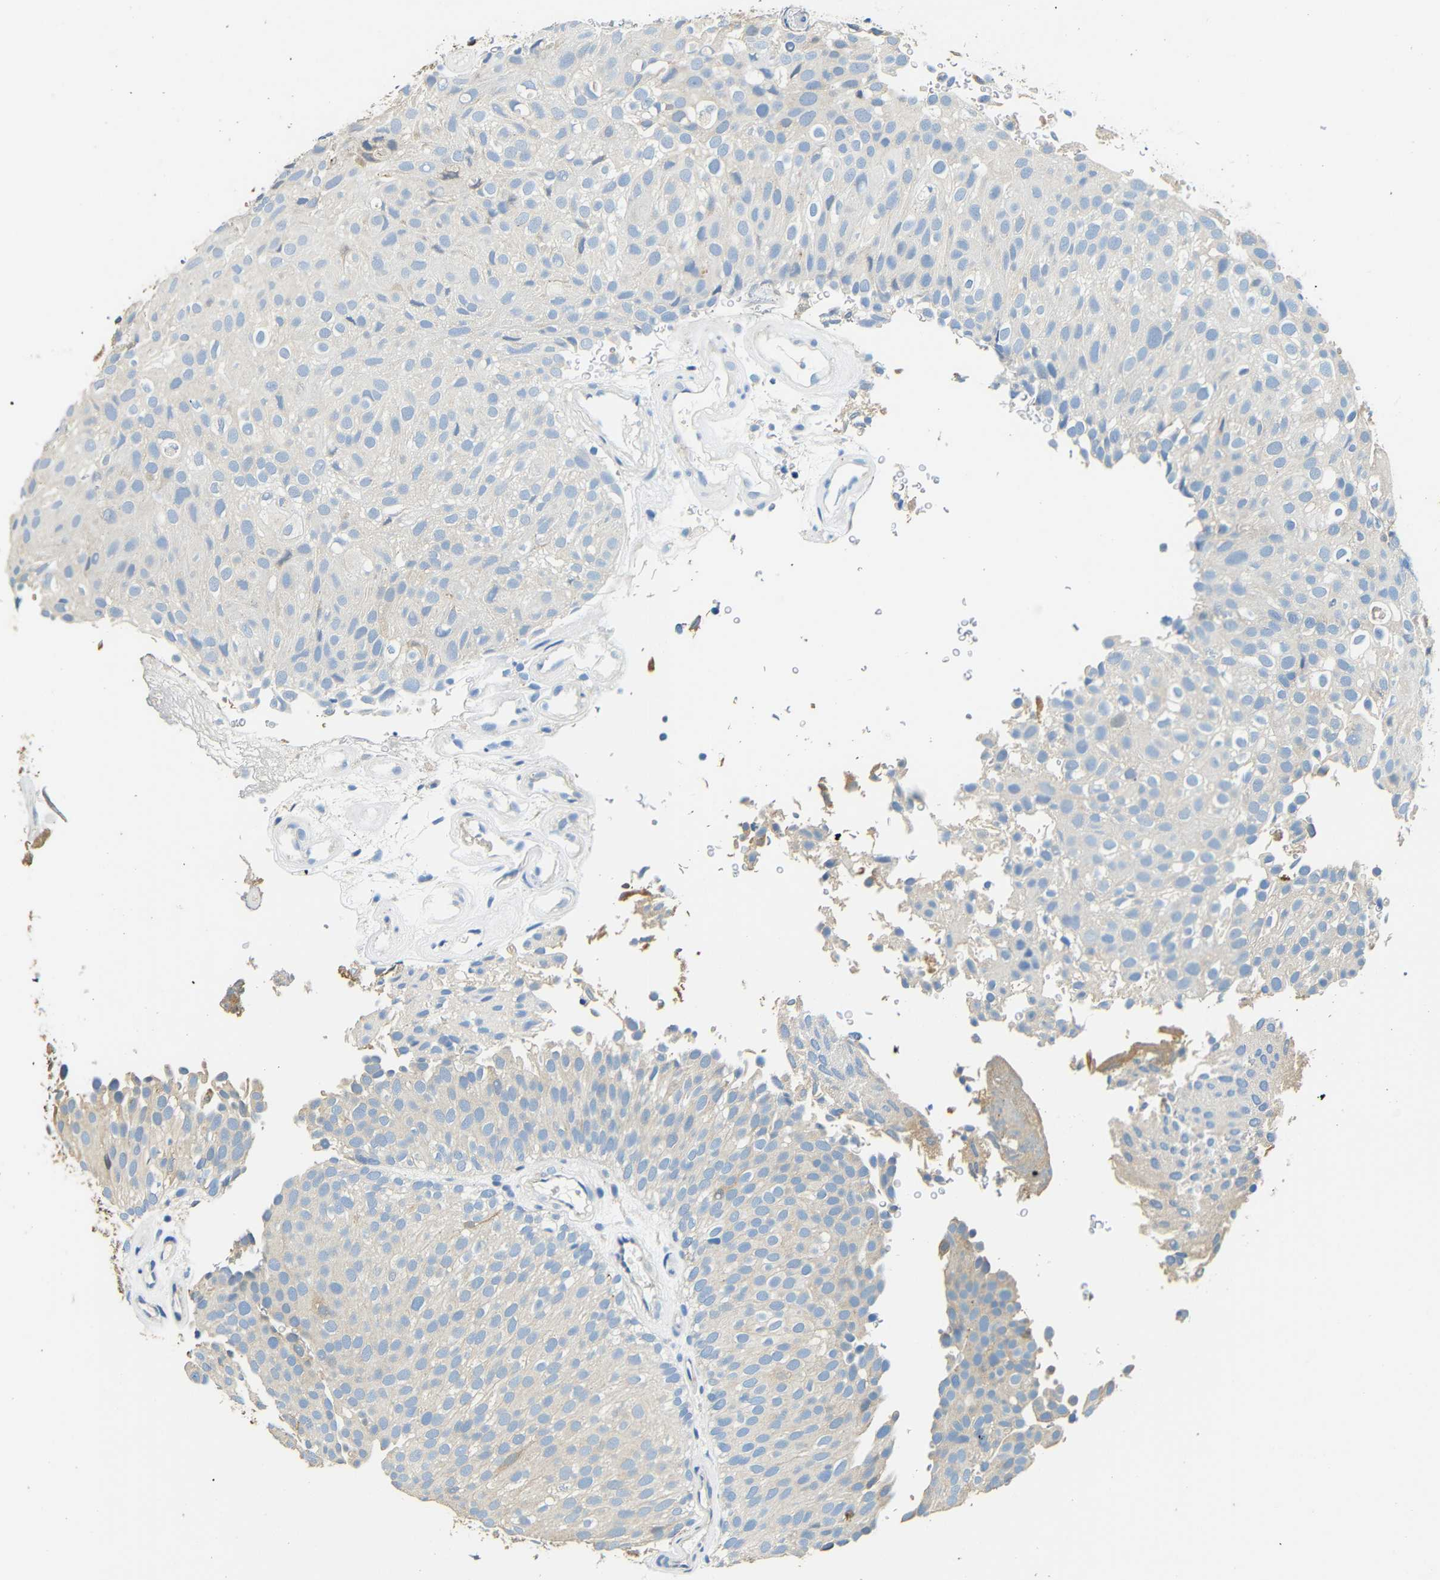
{"staining": {"intensity": "weak", "quantity": "<25%", "location": "cytoplasmic/membranous"}, "tissue": "urothelial cancer", "cell_type": "Tumor cells", "image_type": "cancer", "snomed": [{"axis": "morphology", "description": "Urothelial carcinoma, Low grade"}, {"axis": "topography", "description": "Urinary bladder"}], "caption": "Immunohistochemical staining of low-grade urothelial carcinoma displays no significant expression in tumor cells. (DAB (3,3'-diaminobenzidine) immunohistochemistry visualized using brightfield microscopy, high magnification).", "gene": "FMO5", "patient": {"sex": "male", "age": 78}}